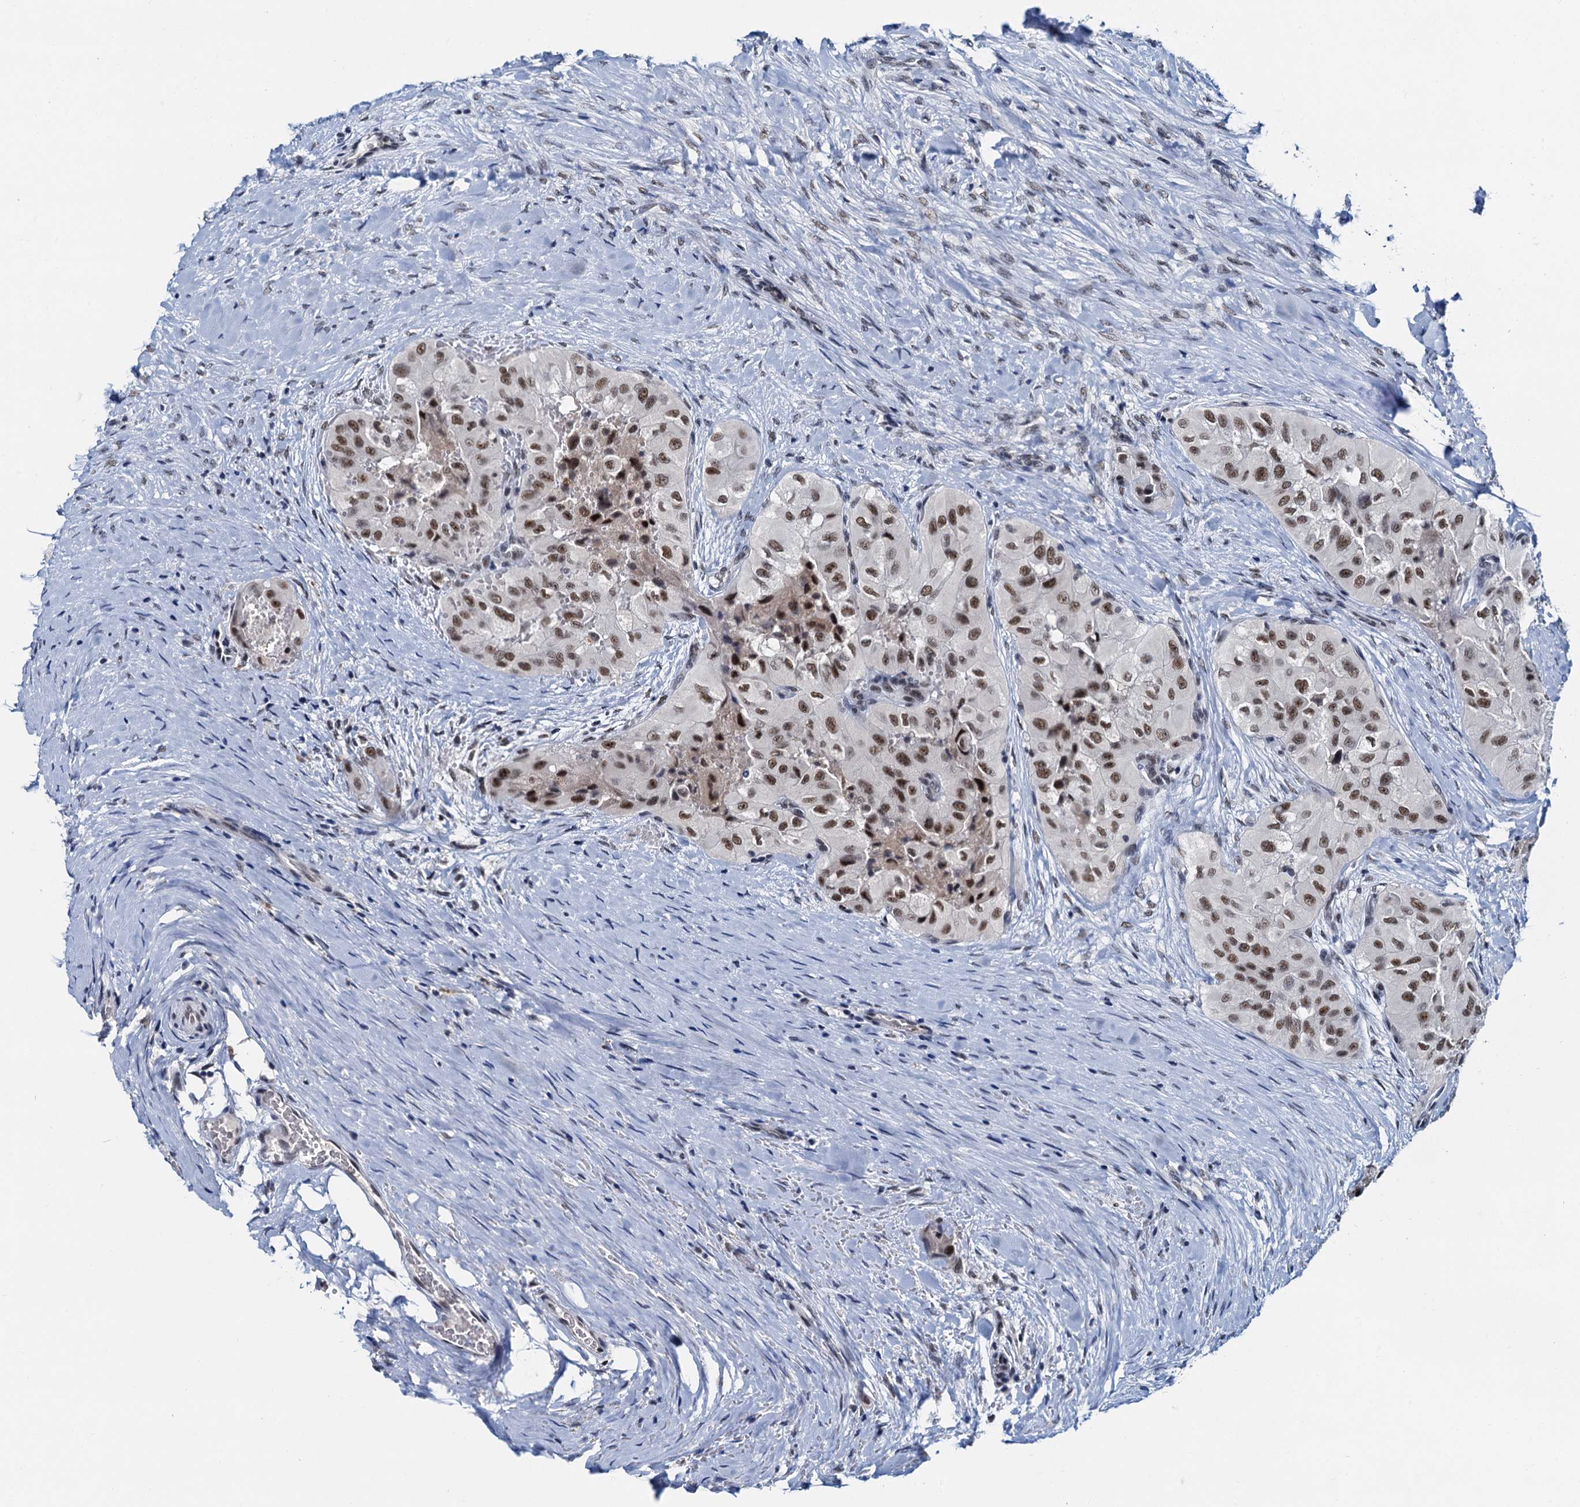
{"staining": {"intensity": "moderate", "quantity": ">75%", "location": "nuclear"}, "tissue": "thyroid cancer", "cell_type": "Tumor cells", "image_type": "cancer", "snomed": [{"axis": "morphology", "description": "Papillary adenocarcinoma, NOS"}, {"axis": "topography", "description": "Thyroid gland"}], "caption": "Protein staining of papillary adenocarcinoma (thyroid) tissue displays moderate nuclear expression in about >75% of tumor cells. (Stains: DAB (3,3'-diaminobenzidine) in brown, nuclei in blue, Microscopy: brightfield microscopy at high magnification).", "gene": "SNRPD1", "patient": {"sex": "female", "age": 59}}